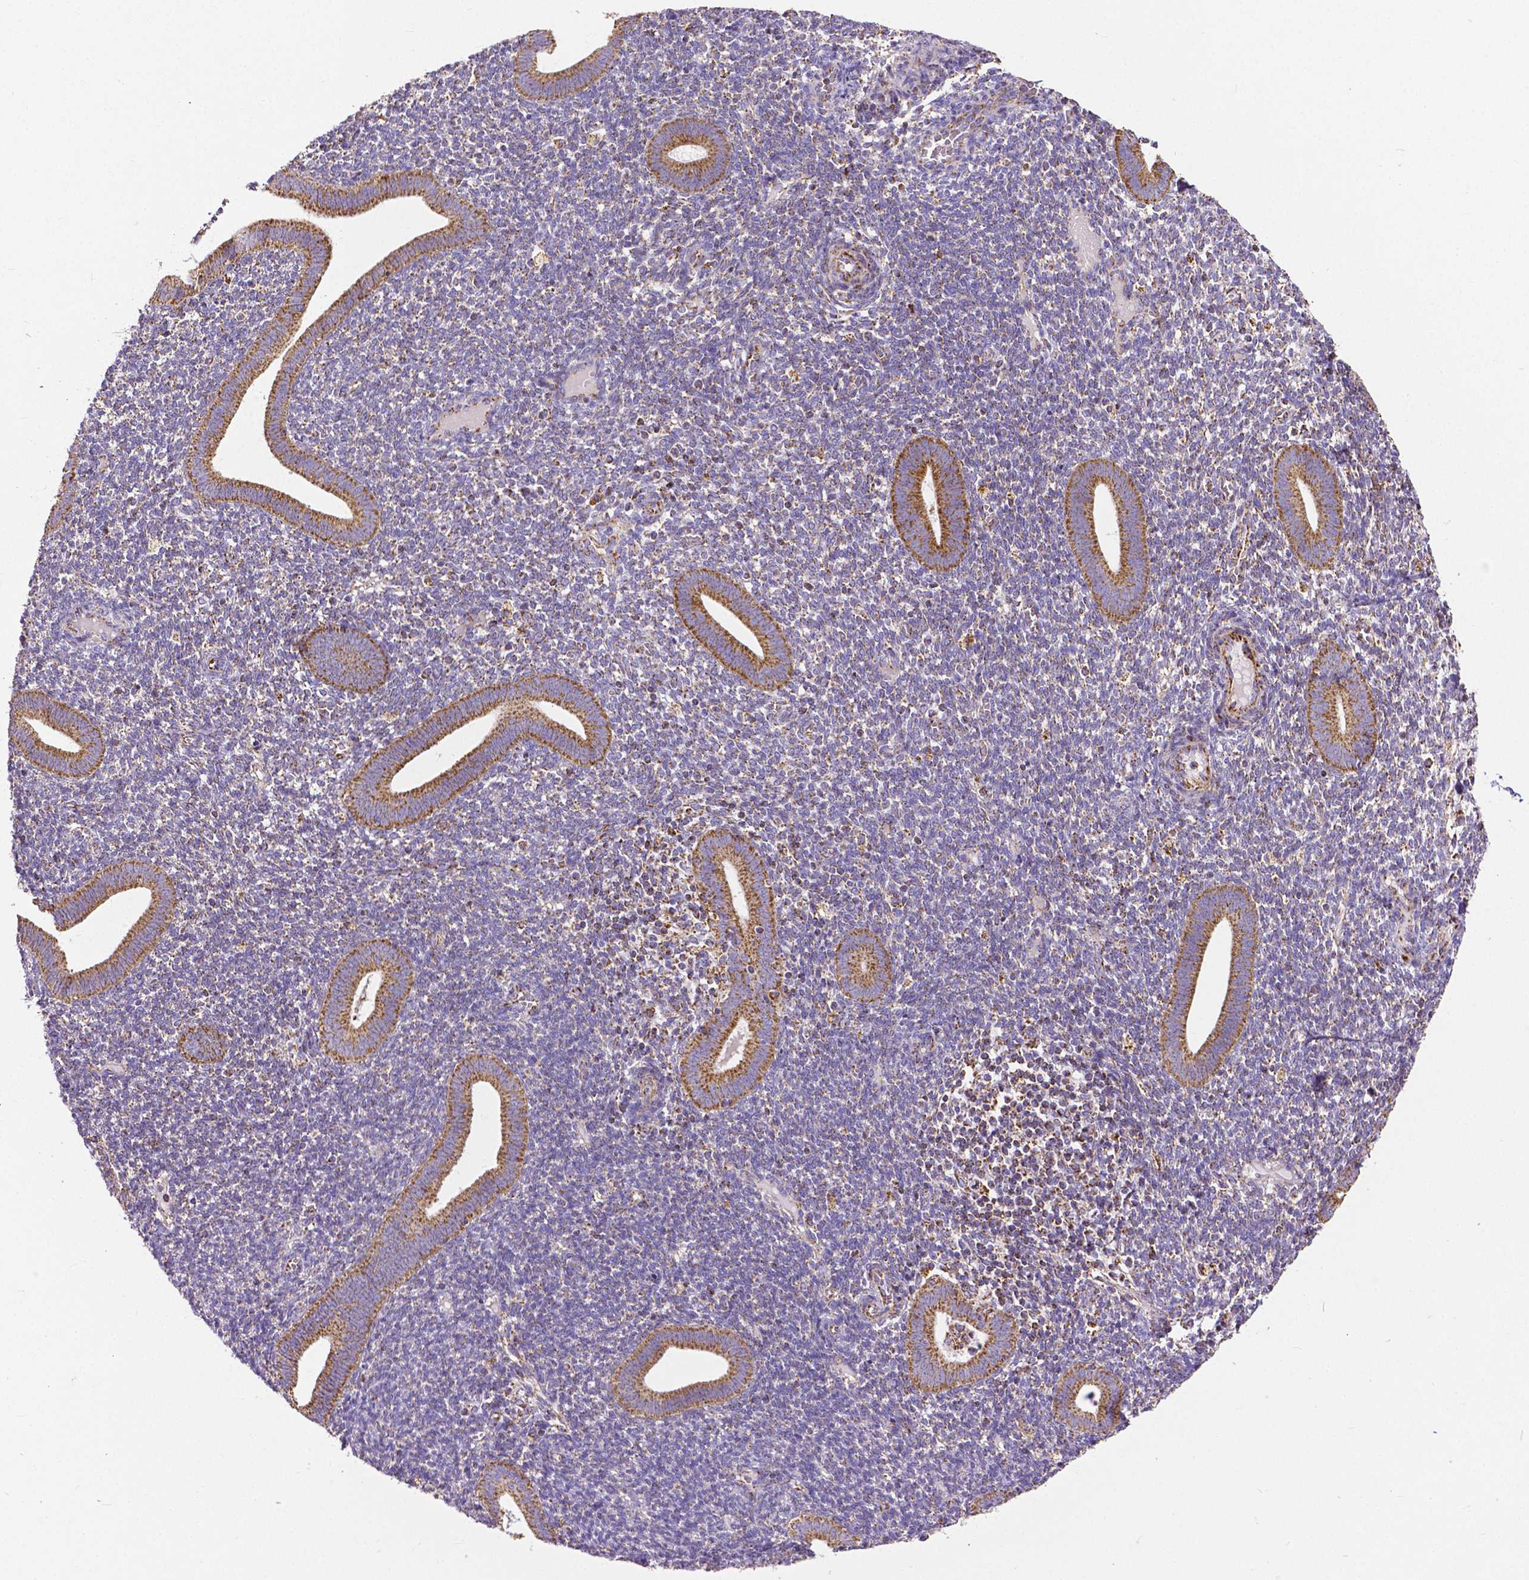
{"staining": {"intensity": "negative", "quantity": "none", "location": "none"}, "tissue": "endometrium", "cell_type": "Cells in endometrial stroma", "image_type": "normal", "snomed": [{"axis": "morphology", "description": "Normal tissue, NOS"}, {"axis": "topography", "description": "Endometrium"}], "caption": "Cells in endometrial stroma show no significant protein expression in unremarkable endometrium. The staining was performed using DAB (3,3'-diaminobenzidine) to visualize the protein expression in brown, while the nuclei were stained in blue with hematoxylin (Magnification: 20x).", "gene": "MACC1", "patient": {"sex": "female", "age": 25}}